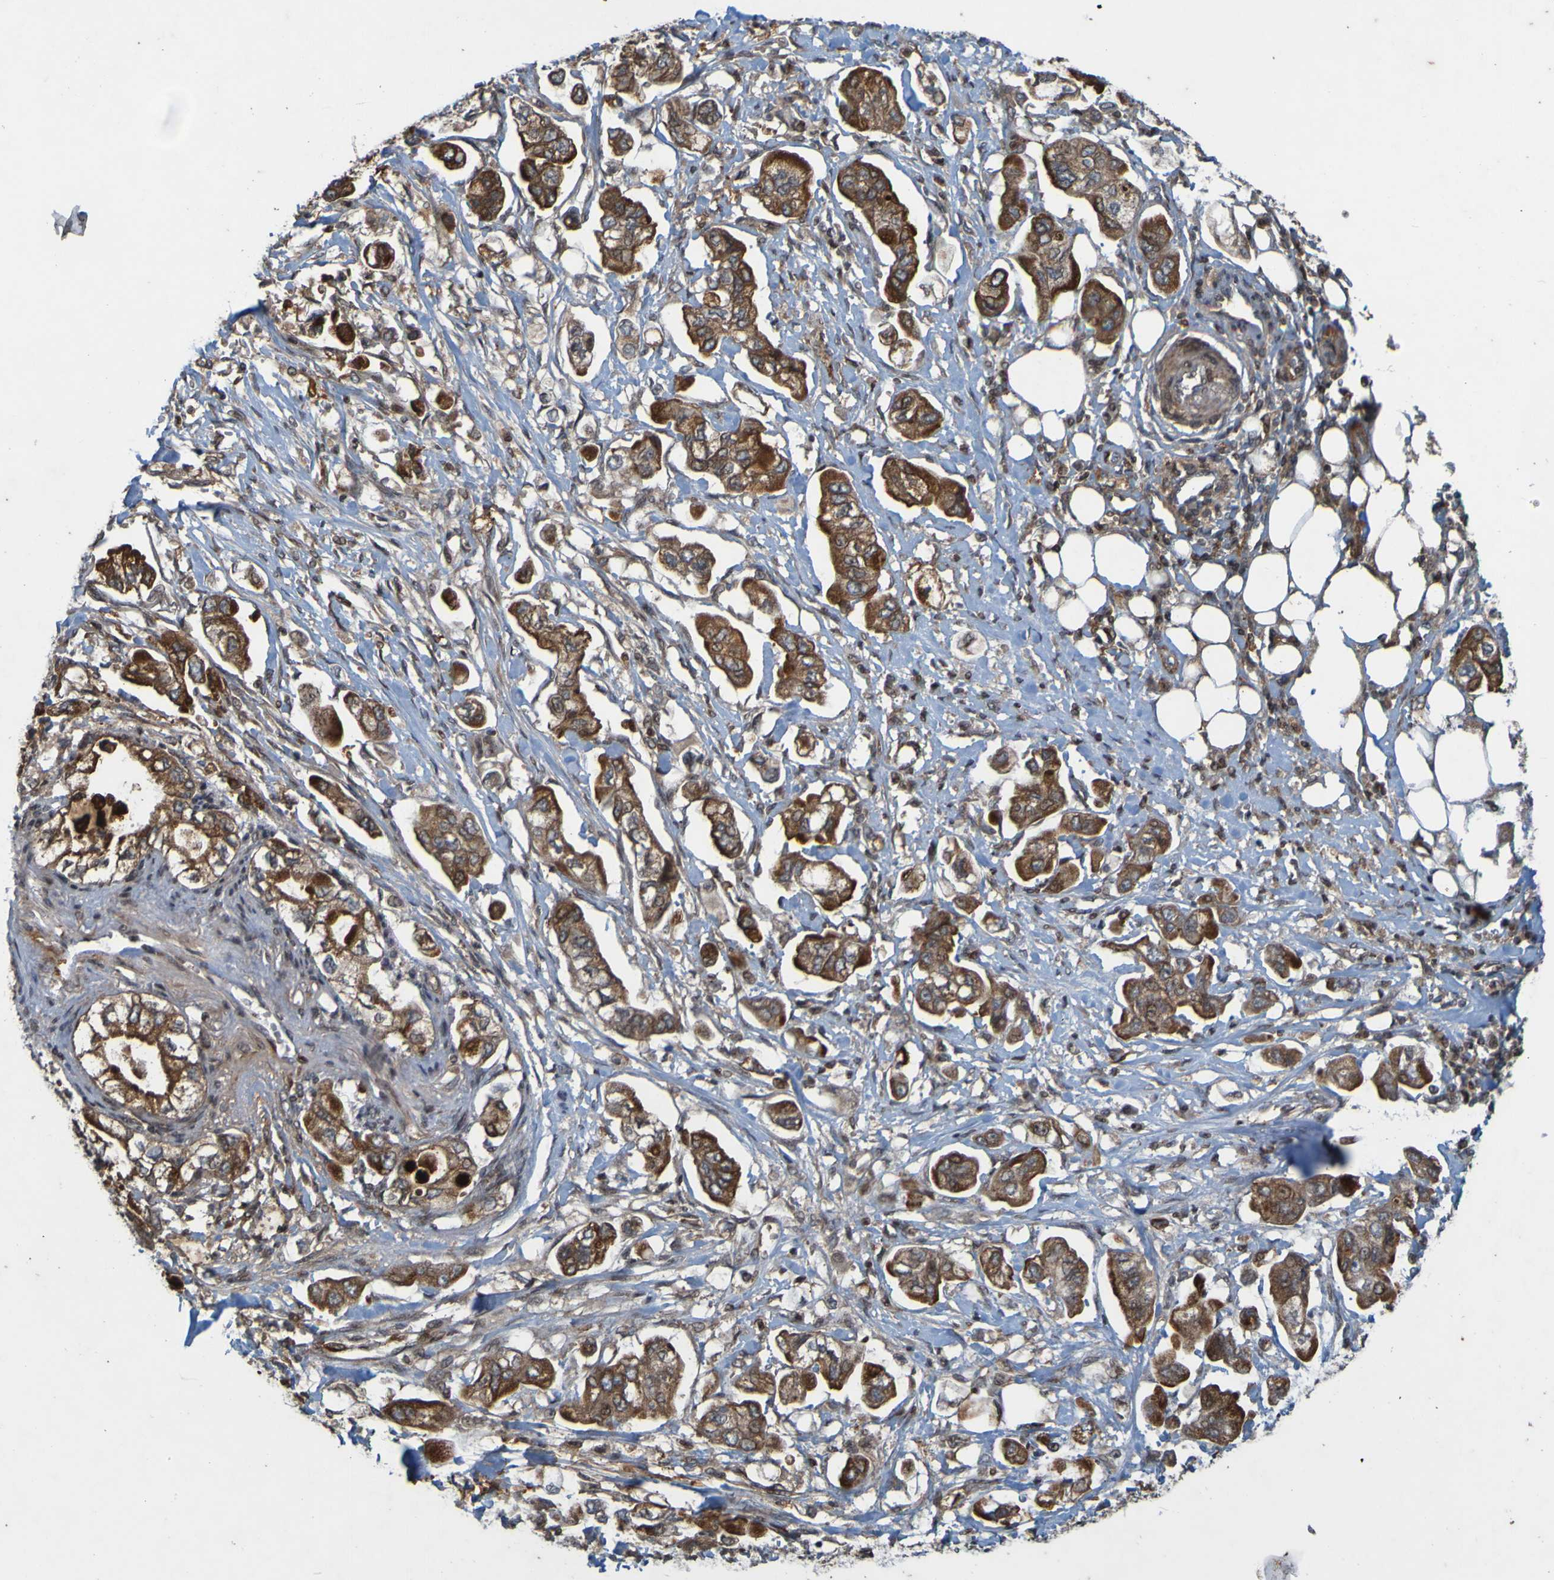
{"staining": {"intensity": "strong", "quantity": ">75%", "location": "cytoplasmic/membranous"}, "tissue": "stomach cancer", "cell_type": "Tumor cells", "image_type": "cancer", "snomed": [{"axis": "morphology", "description": "Adenocarcinoma, NOS"}, {"axis": "topography", "description": "Stomach"}], "caption": "Tumor cells exhibit high levels of strong cytoplasmic/membranous staining in about >75% of cells in adenocarcinoma (stomach). (Brightfield microscopy of DAB IHC at high magnification).", "gene": "GUCY1A1", "patient": {"sex": "male", "age": 62}}